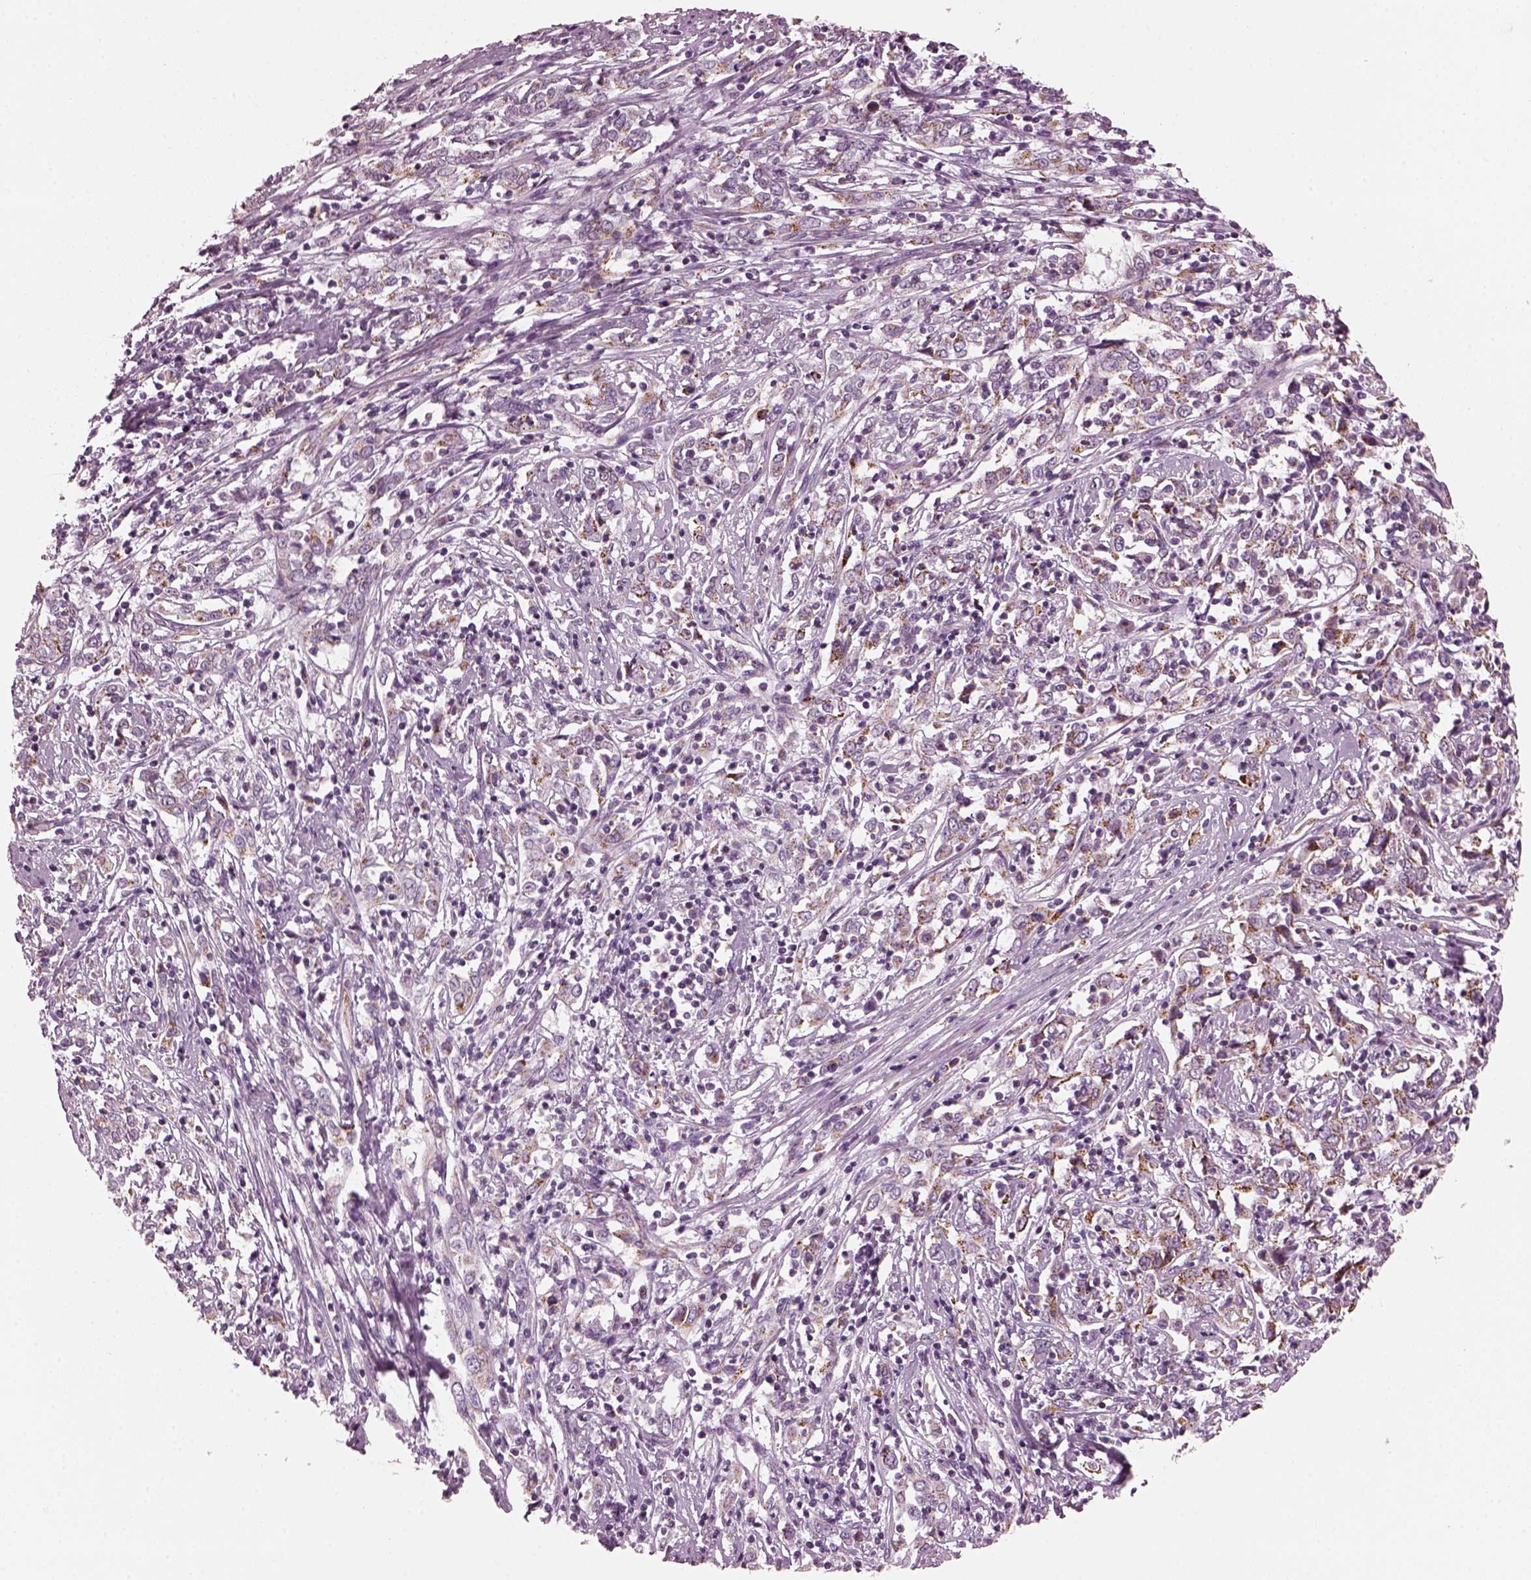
{"staining": {"intensity": "moderate", "quantity": ">75%", "location": "cytoplasmic/membranous"}, "tissue": "cervical cancer", "cell_type": "Tumor cells", "image_type": "cancer", "snomed": [{"axis": "morphology", "description": "Adenocarcinoma, NOS"}, {"axis": "topography", "description": "Cervix"}], "caption": "Tumor cells reveal medium levels of moderate cytoplasmic/membranous positivity in approximately >75% of cells in cervical cancer (adenocarcinoma).", "gene": "RIMS2", "patient": {"sex": "female", "age": 40}}